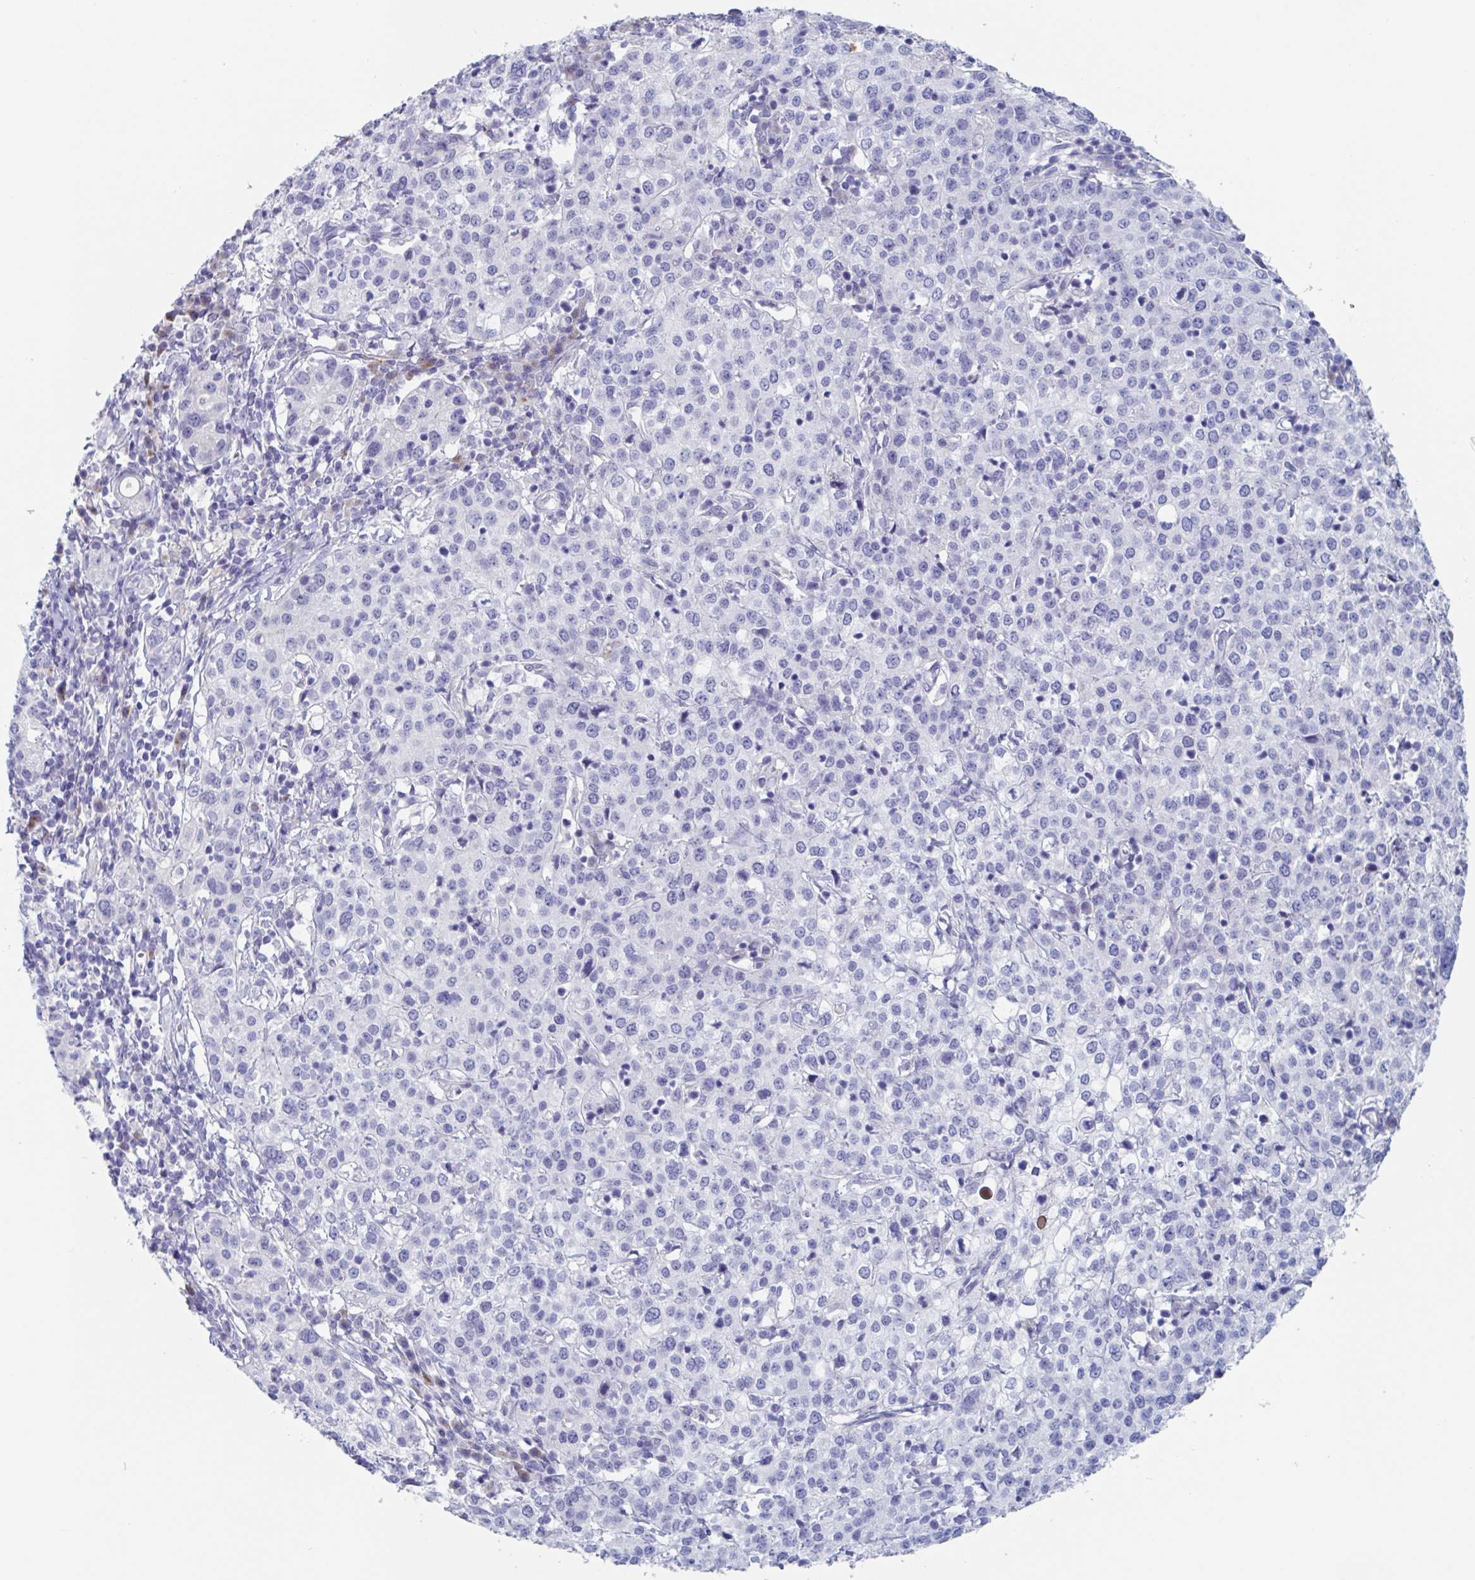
{"staining": {"intensity": "negative", "quantity": "none", "location": "none"}, "tissue": "cervical cancer", "cell_type": "Tumor cells", "image_type": "cancer", "snomed": [{"axis": "morphology", "description": "Normal tissue, NOS"}, {"axis": "morphology", "description": "Adenocarcinoma, NOS"}, {"axis": "topography", "description": "Cervix"}], "caption": "Cervical cancer stained for a protein using immunohistochemistry (IHC) reveals no staining tumor cells.", "gene": "NT5C3B", "patient": {"sex": "female", "age": 44}}